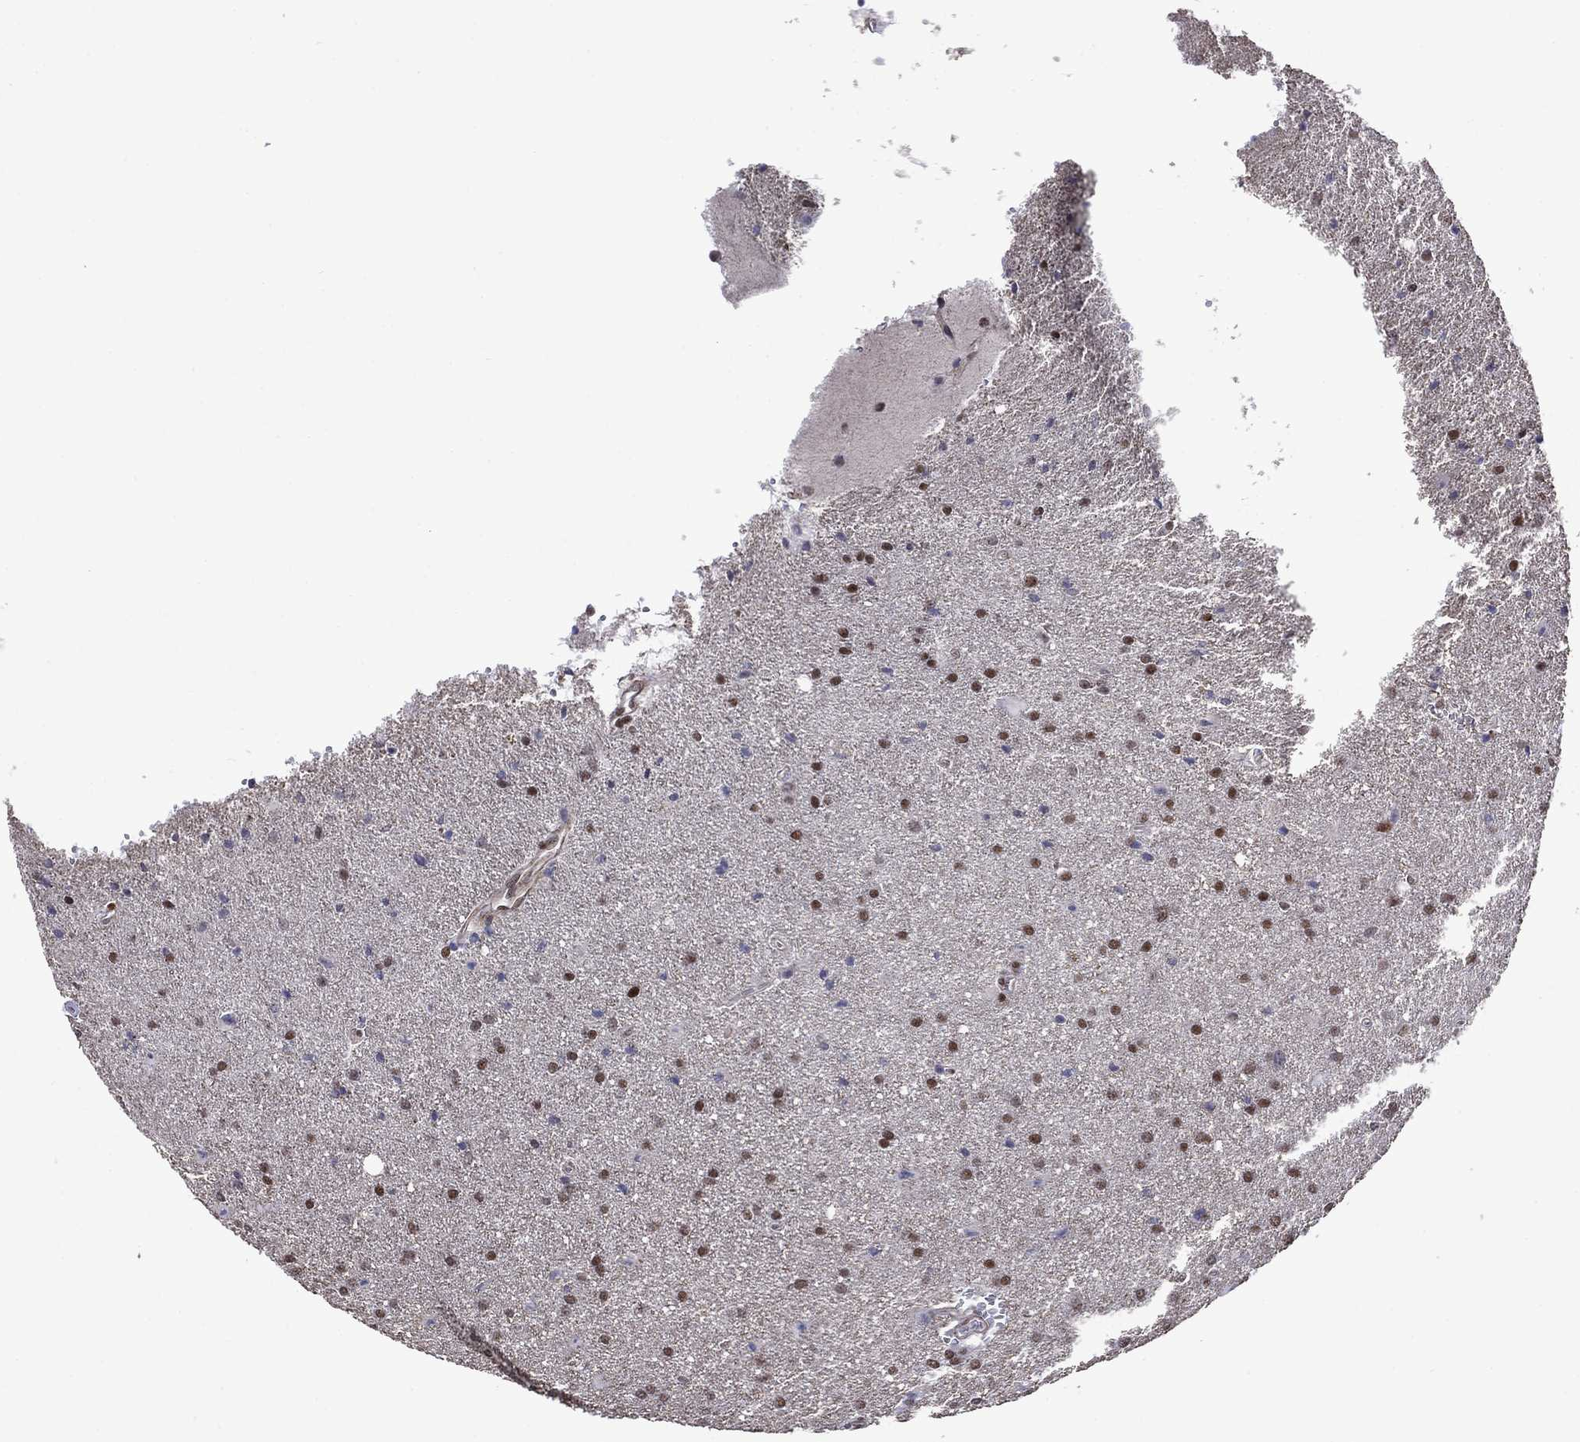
{"staining": {"intensity": "moderate", "quantity": ">75%", "location": "nuclear"}, "tissue": "glioma", "cell_type": "Tumor cells", "image_type": "cancer", "snomed": [{"axis": "morphology", "description": "Glioma, malignant, Low grade"}, {"axis": "topography", "description": "Brain"}], "caption": "IHC histopathology image of glioma stained for a protein (brown), which shows medium levels of moderate nuclear expression in about >75% of tumor cells.", "gene": "SURF2", "patient": {"sex": "male", "age": 58}}